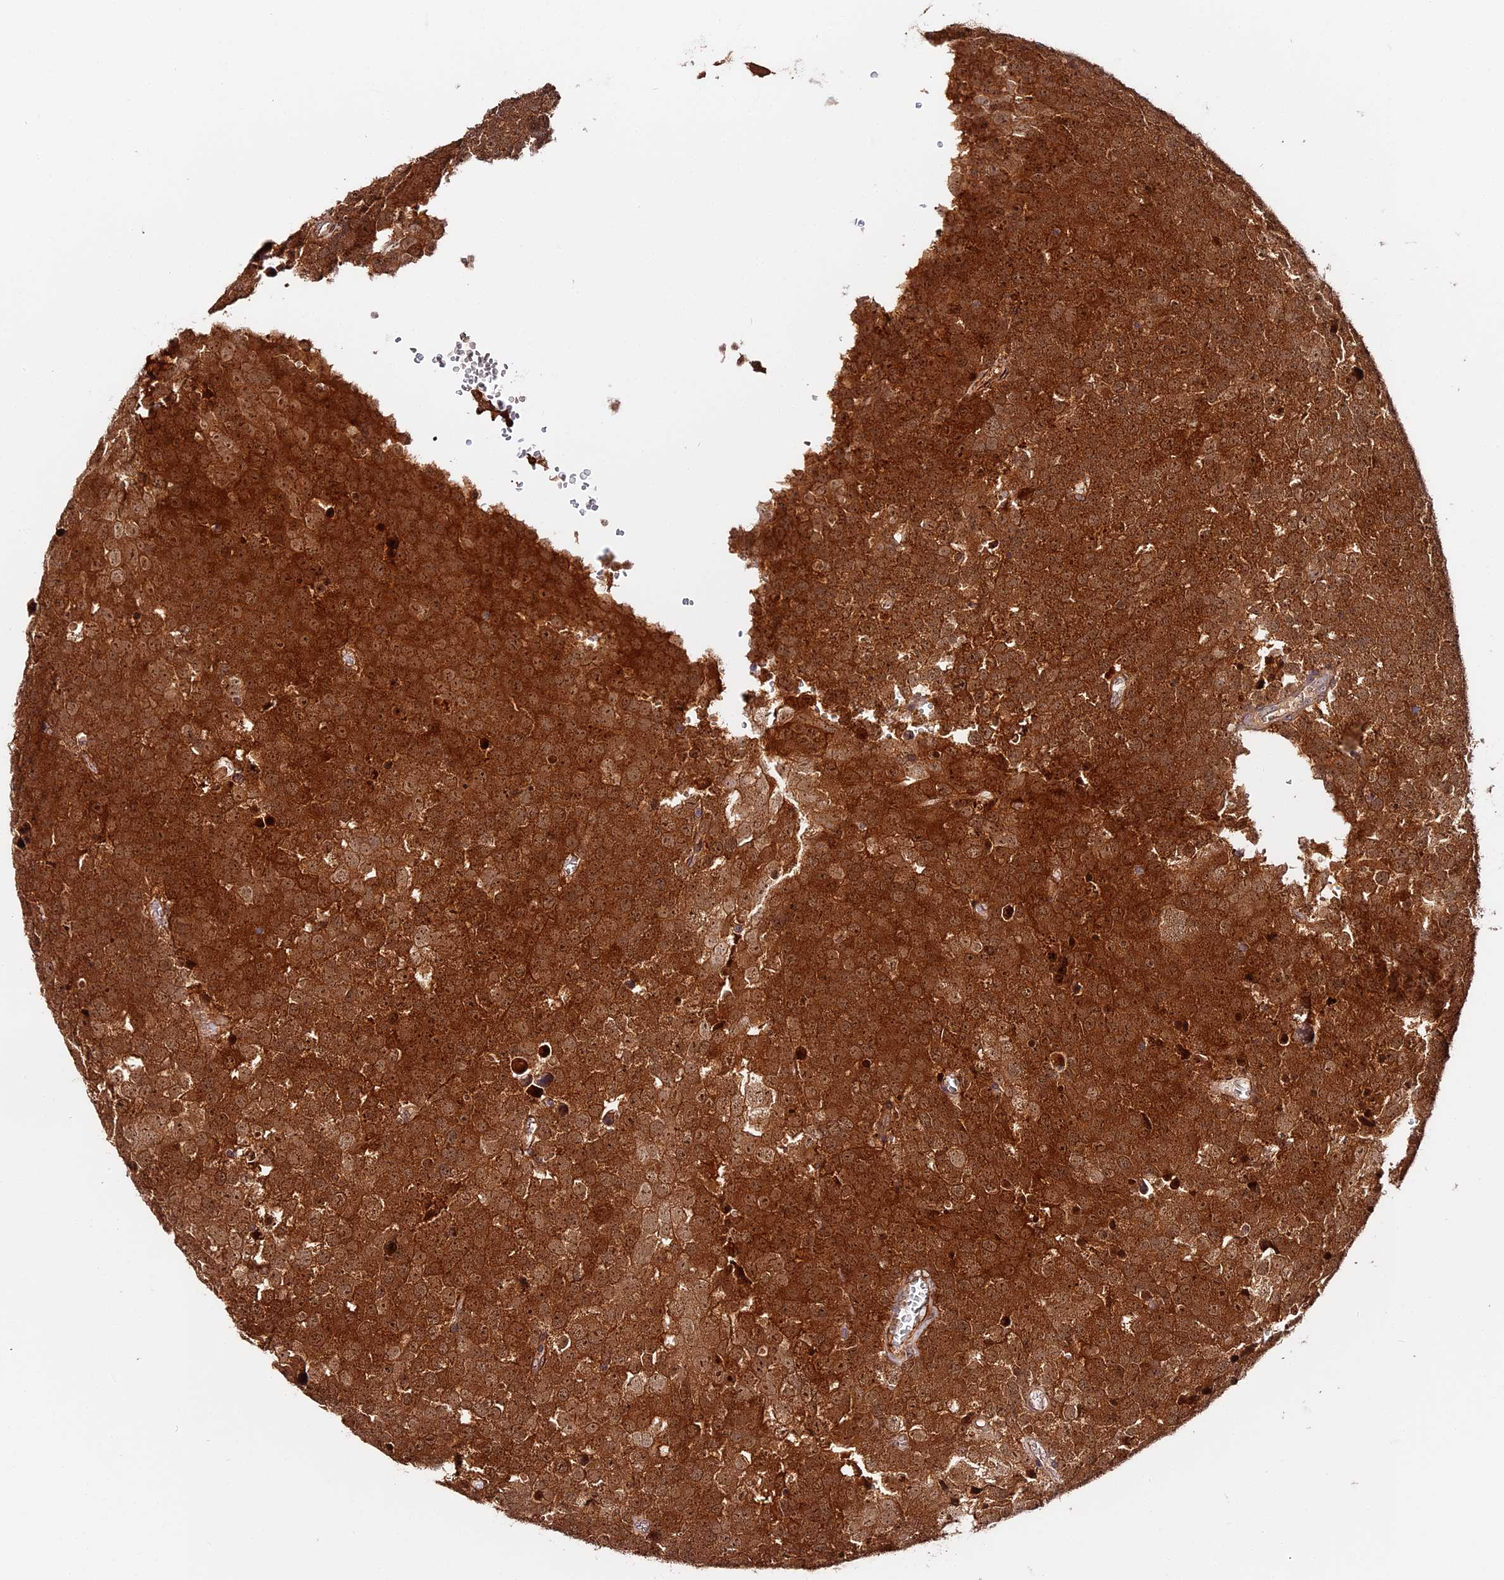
{"staining": {"intensity": "strong", "quantity": ">75%", "location": "cytoplasmic/membranous,nuclear"}, "tissue": "testis cancer", "cell_type": "Tumor cells", "image_type": "cancer", "snomed": [{"axis": "morphology", "description": "Seminoma, NOS"}, {"axis": "topography", "description": "Testis"}], "caption": "High-power microscopy captured an IHC micrograph of testis seminoma, revealing strong cytoplasmic/membranous and nuclear staining in about >75% of tumor cells.", "gene": "IMPACT", "patient": {"sex": "male", "age": 71}}